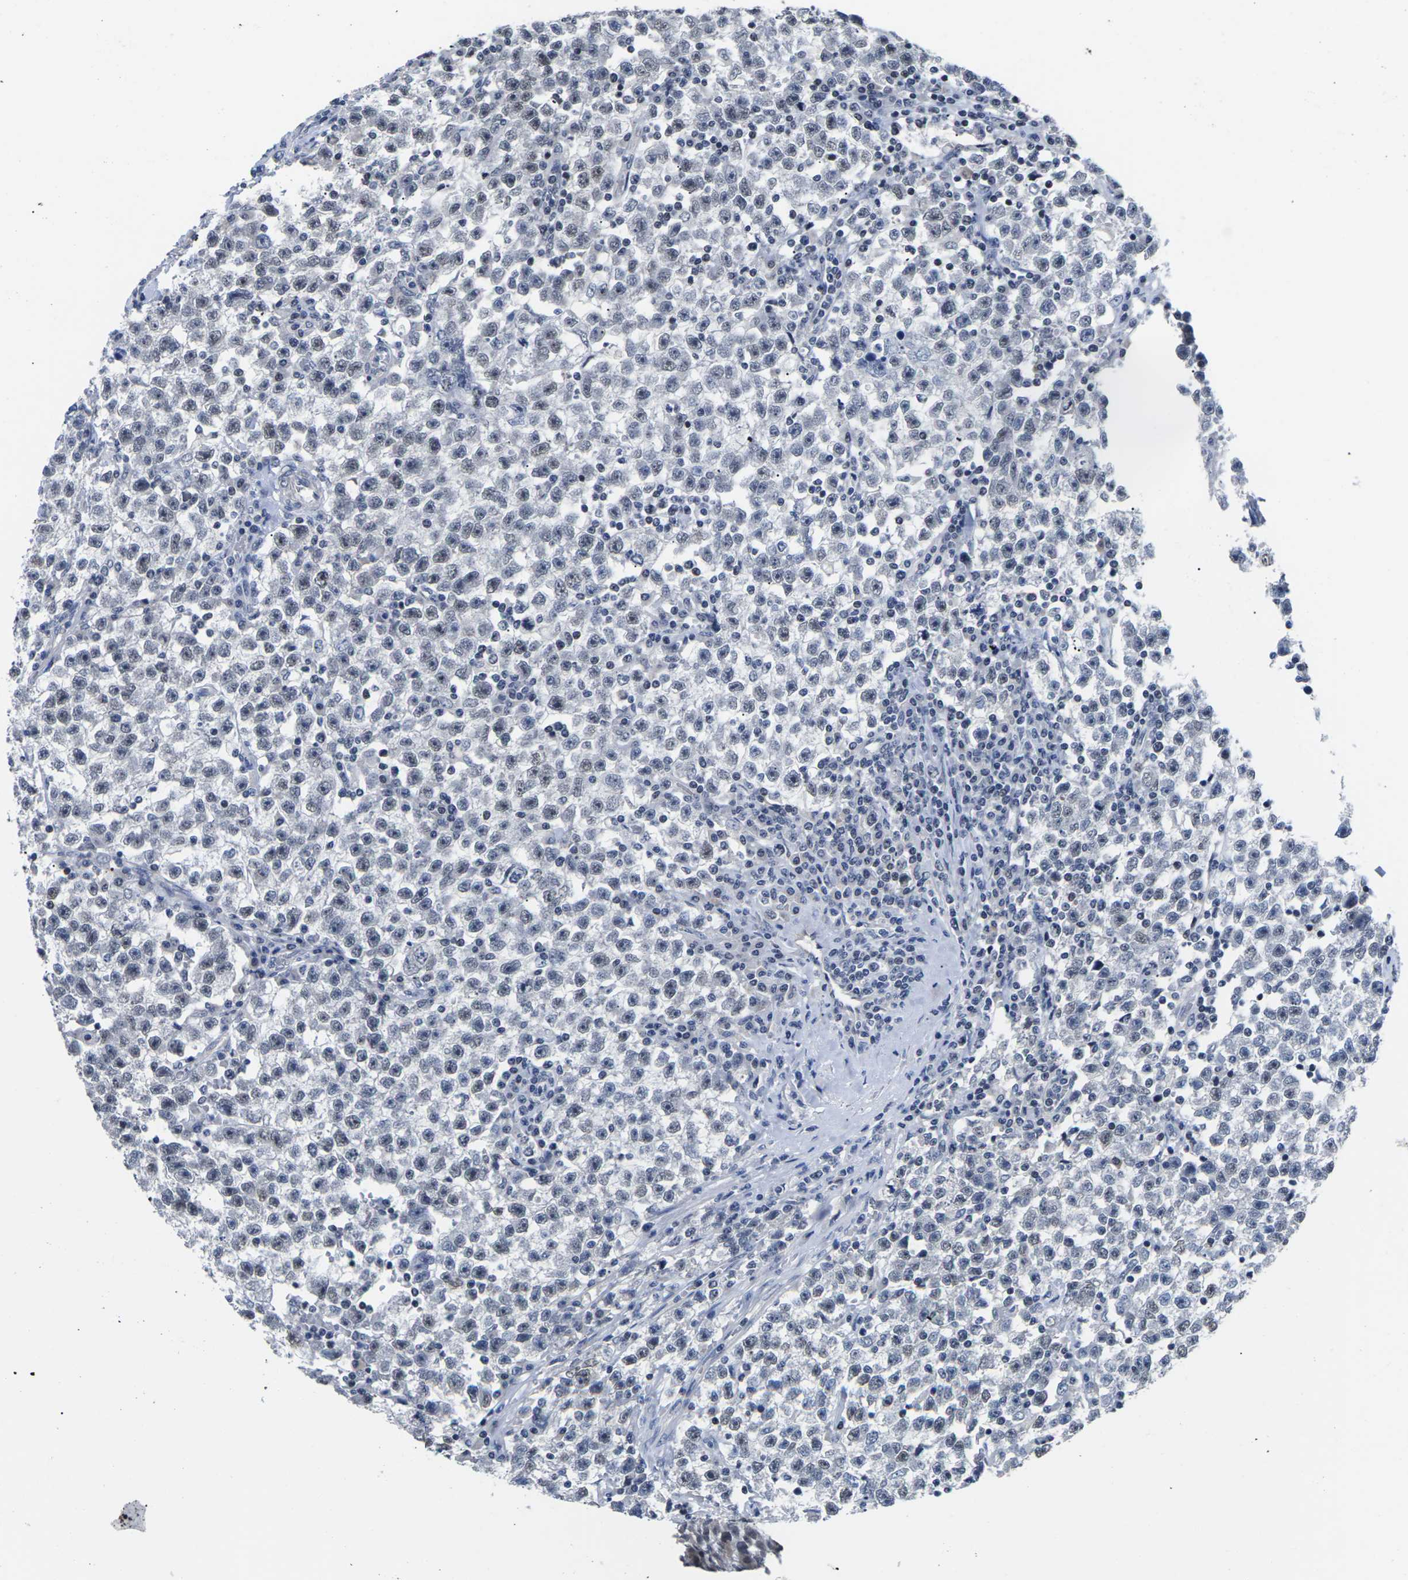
{"staining": {"intensity": "negative", "quantity": "none", "location": "none"}, "tissue": "testis cancer", "cell_type": "Tumor cells", "image_type": "cancer", "snomed": [{"axis": "morphology", "description": "Seminoma, NOS"}, {"axis": "topography", "description": "Testis"}], "caption": "Immunohistochemistry photomicrograph of seminoma (testis) stained for a protein (brown), which exhibits no positivity in tumor cells.", "gene": "ST6GAL2", "patient": {"sex": "male", "age": 22}}